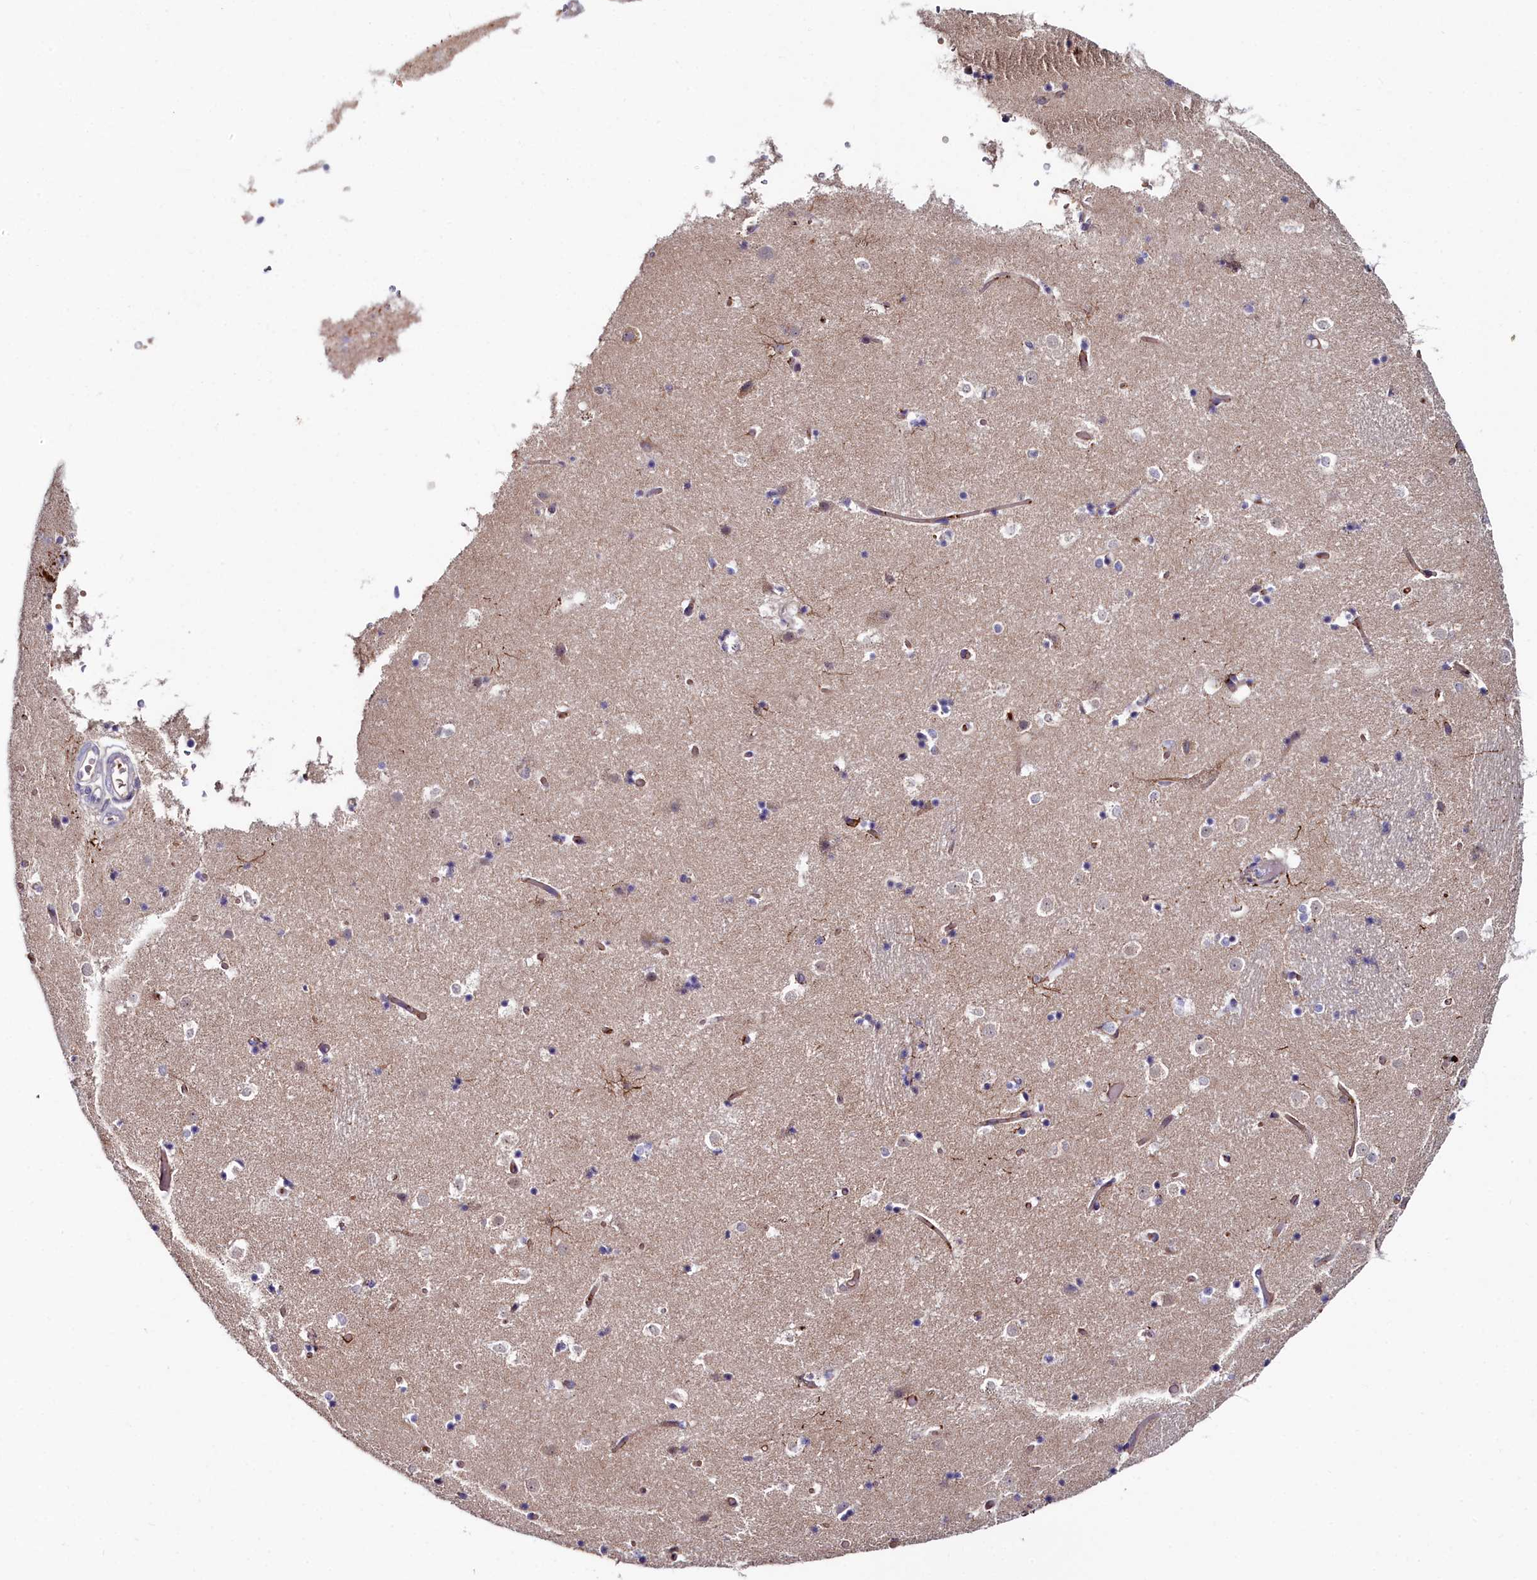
{"staining": {"intensity": "weak", "quantity": "<25%", "location": "cytoplasmic/membranous"}, "tissue": "caudate", "cell_type": "Glial cells", "image_type": "normal", "snomed": [{"axis": "morphology", "description": "Normal tissue, NOS"}, {"axis": "topography", "description": "Lateral ventricle wall"}], "caption": "IHC micrograph of normal caudate: human caudate stained with DAB (3,3'-diaminobenzidine) shows no significant protein positivity in glial cells.", "gene": "KCTD18", "patient": {"sex": "female", "age": 52}}